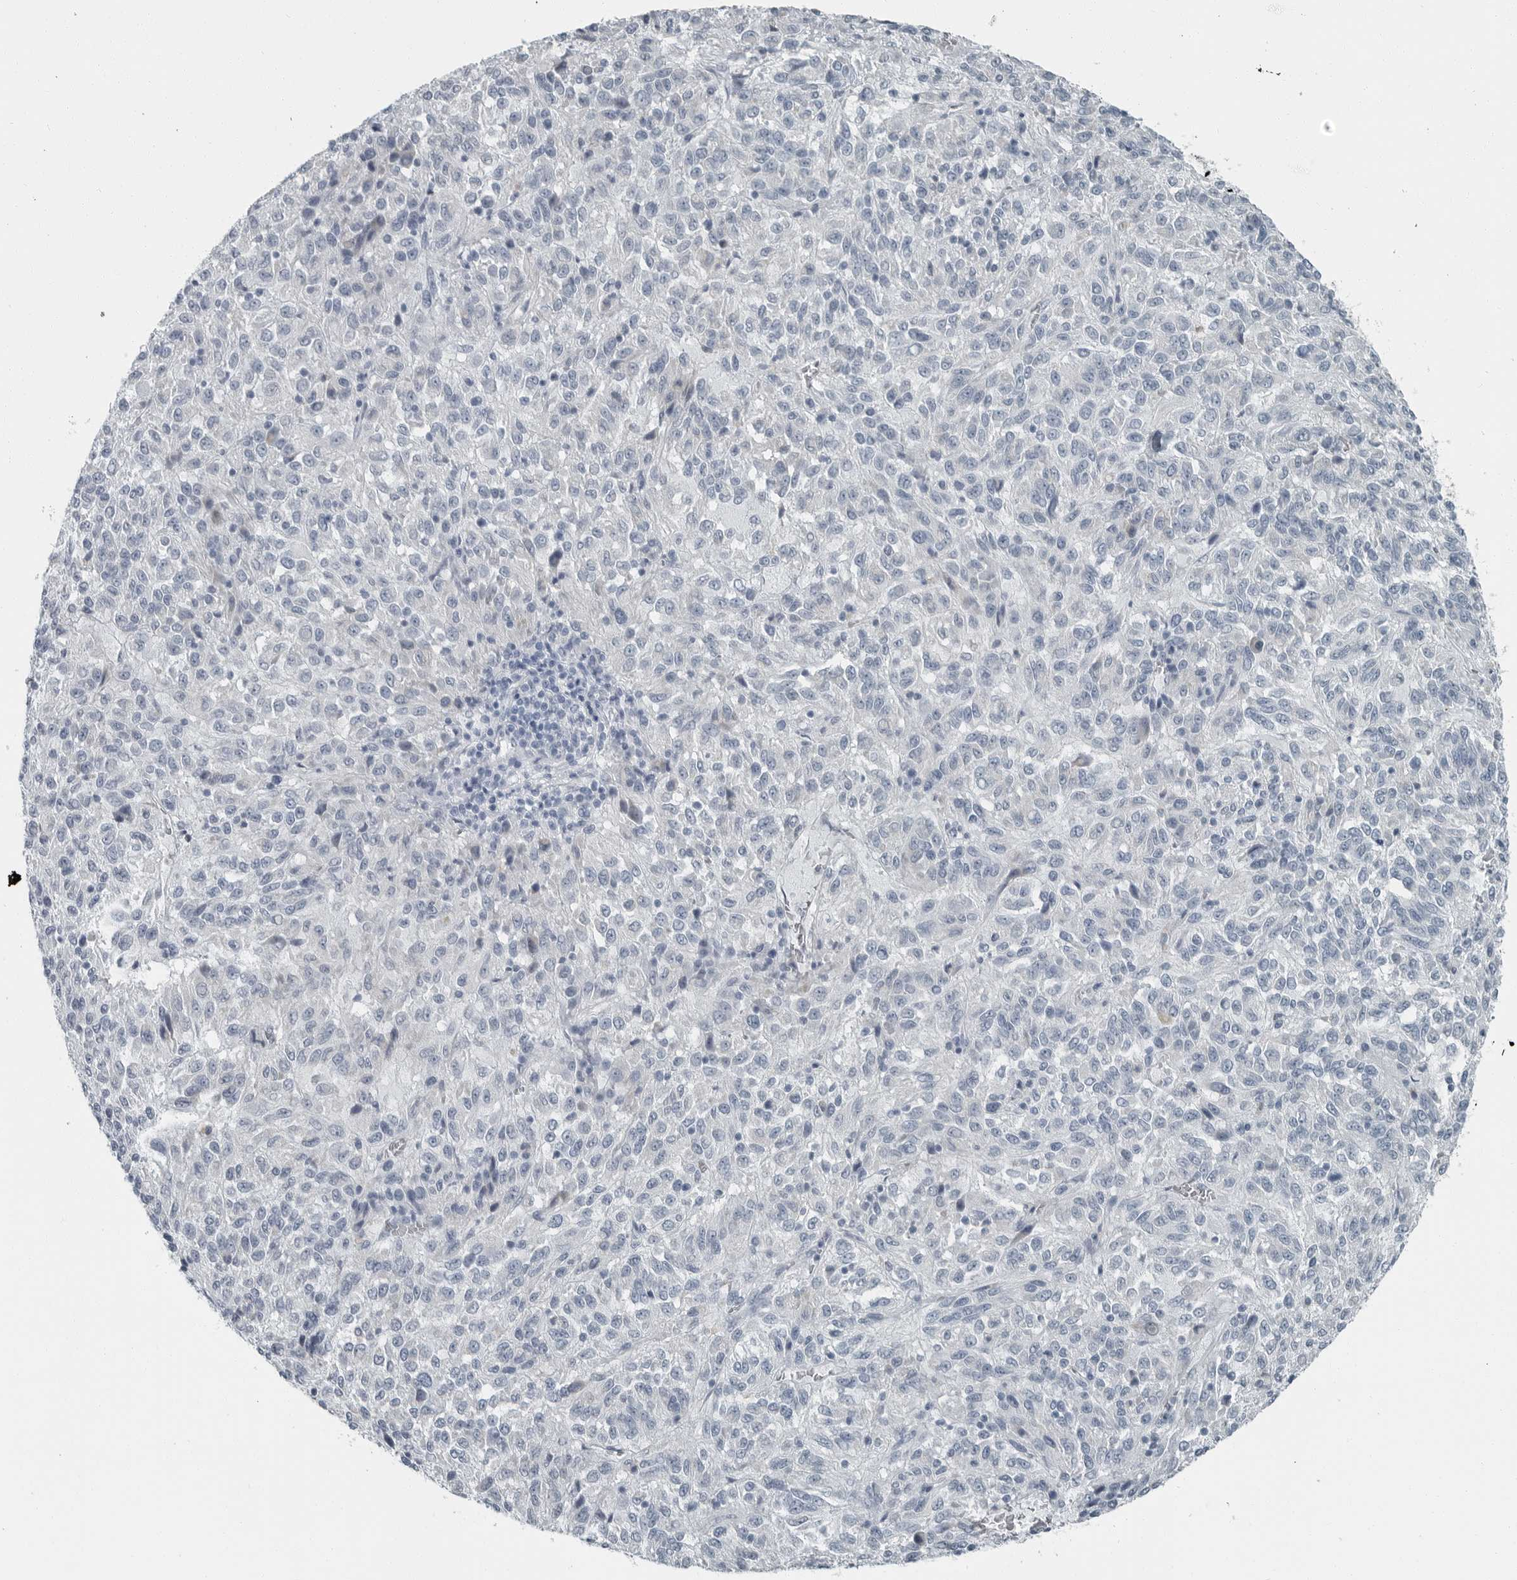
{"staining": {"intensity": "negative", "quantity": "none", "location": "none"}, "tissue": "melanoma", "cell_type": "Tumor cells", "image_type": "cancer", "snomed": [{"axis": "morphology", "description": "Malignant melanoma, Metastatic site"}, {"axis": "topography", "description": "Lung"}], "caption": "This is an immunohistochemistry histopathology image of human melanoma. There is no expression in tumor cells.", "gene": "ZPBP2", "patient": {"sex": "male", "age": 64}}